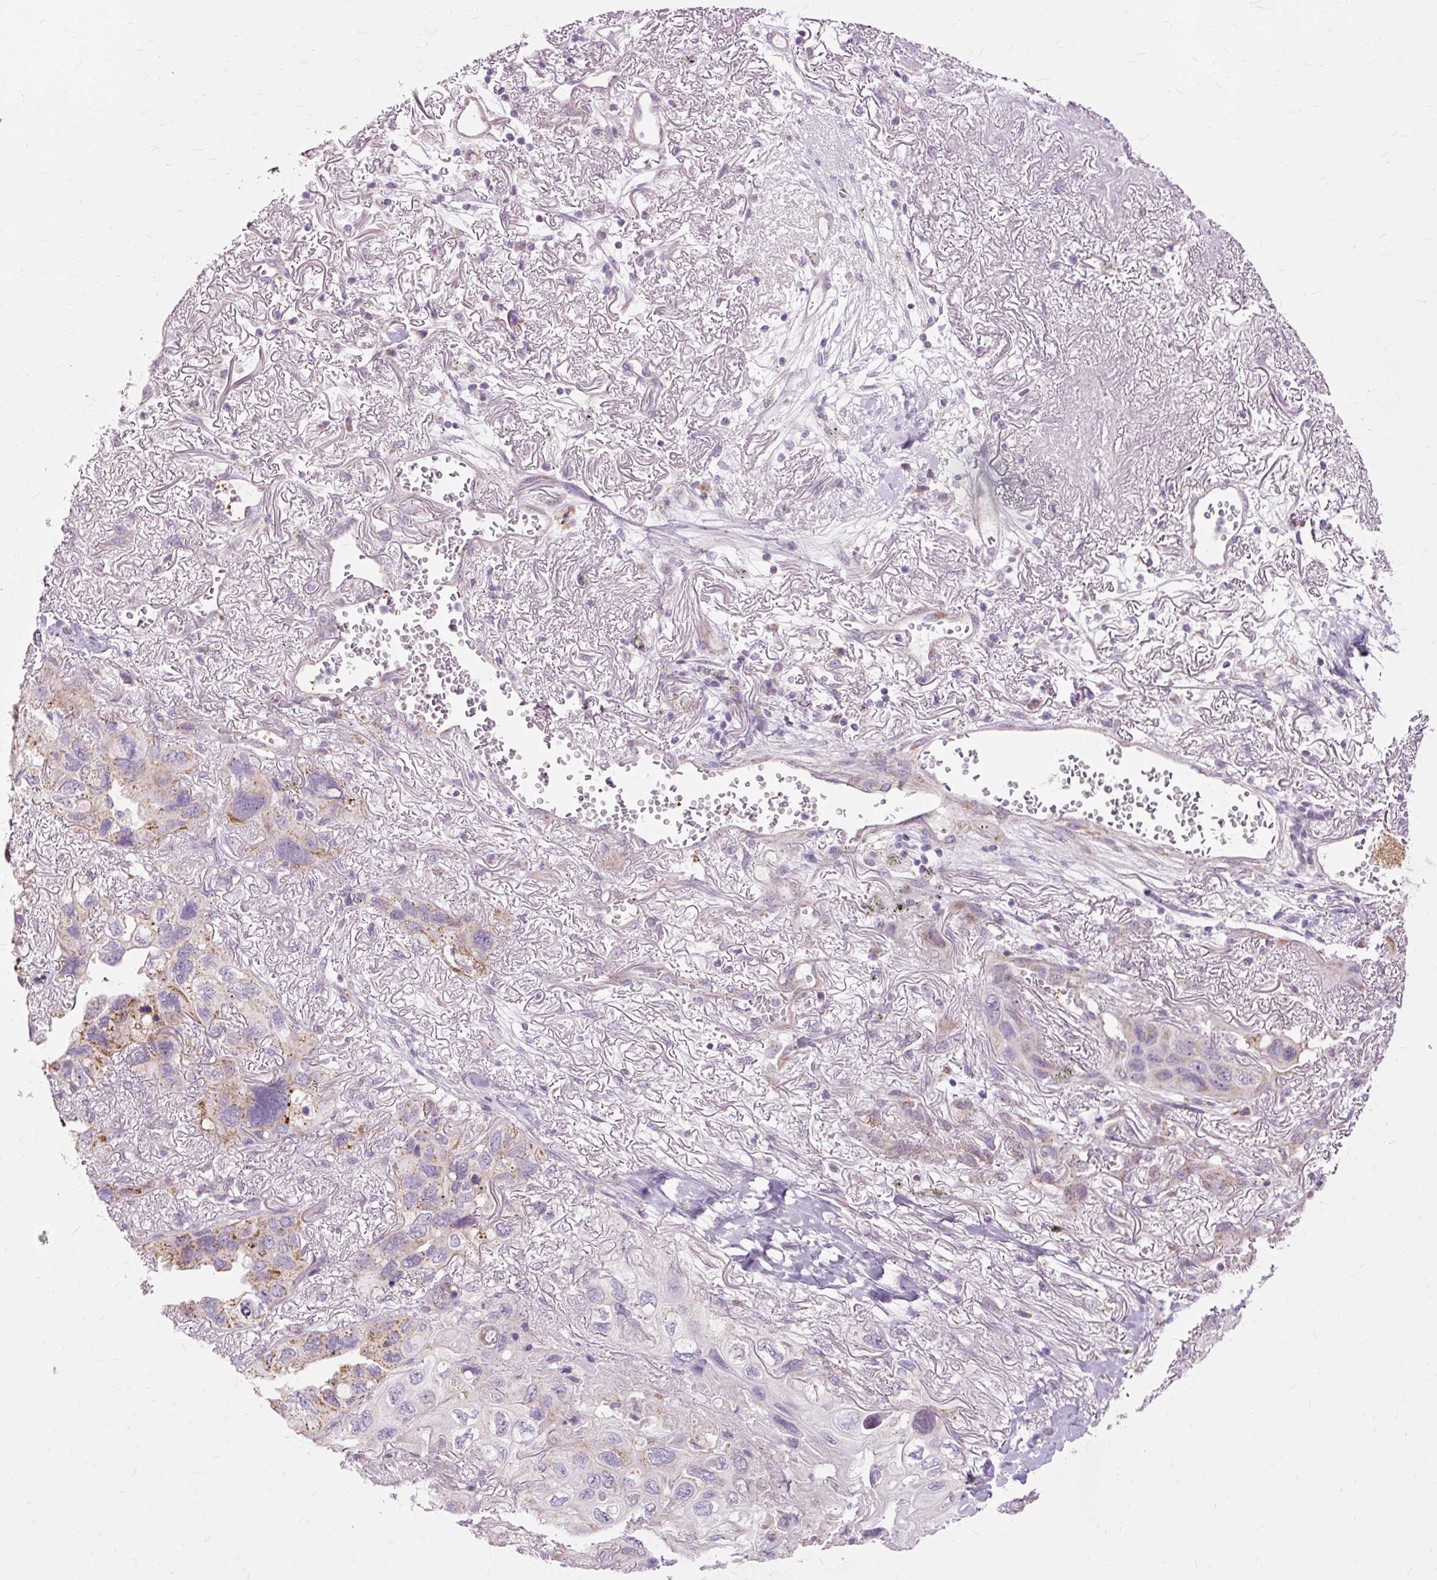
{"staining": {"intensity": "weak", "quantity": "<25%", "location": "cytoplasmic/membranous"}, "tissue": "lung cancer", "cell_type": "Tumor cells", "image_type": "cancer", "snomed": [{"axis": "morphology", "description": "Squamous cell carcinoma, NOS"}, {"axis": "topography", "description": "Lung"}], "caption": "A photomicrograph of lung squamous cell carcinoma stained for a protein demonstrates no brown staining in tumor cells.", "gene": "PDZD2", "patient": {"sex": "female", "age": 73}}